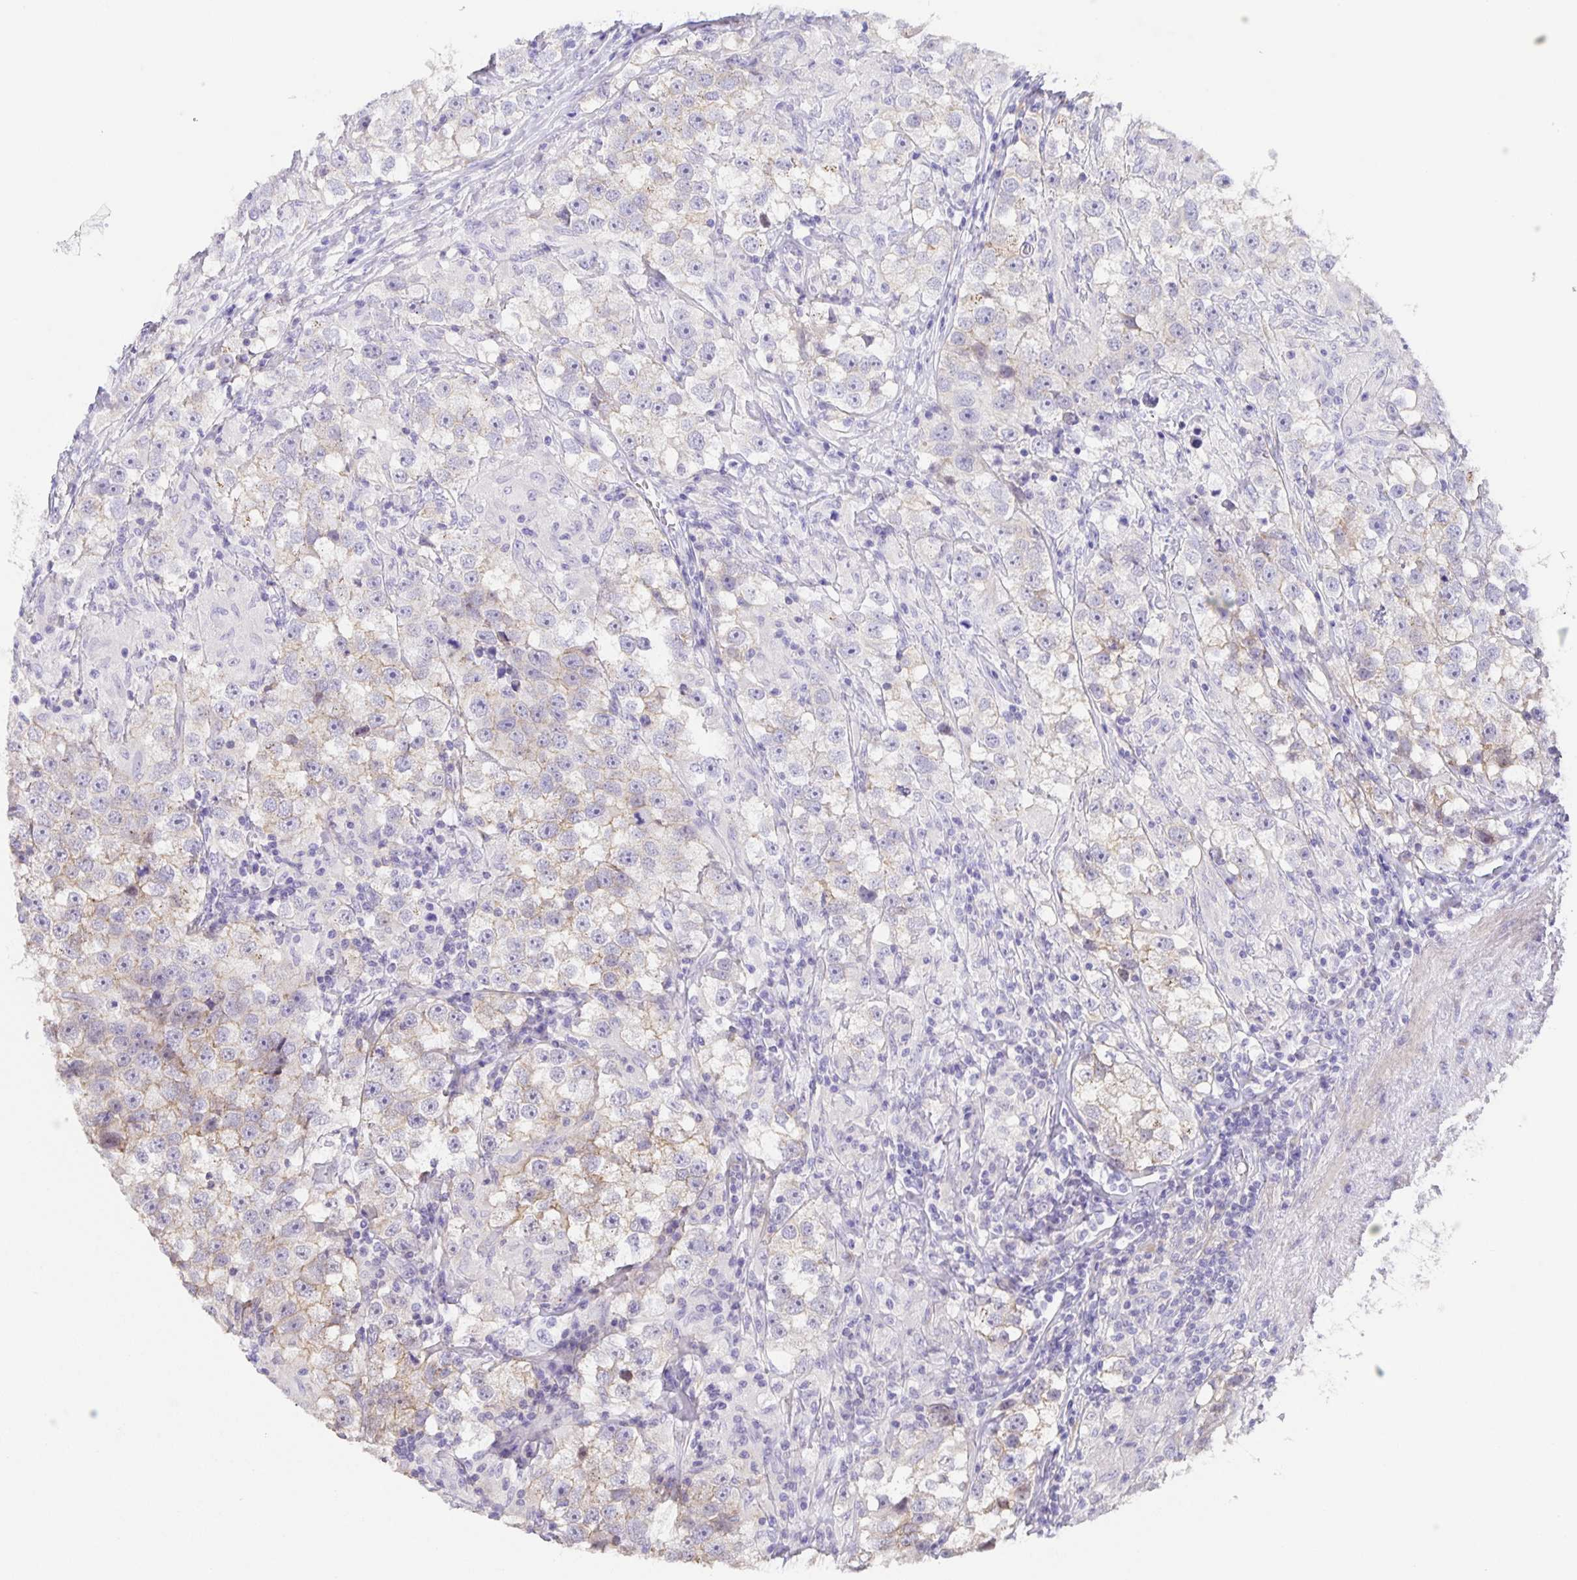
{"staining": {"intensity": "negative", "quantity": "none", "location": "none"}, "tissue": "testis cancer", "cell_type": "Tumor cells", "image_type": "cancer", "snomed": [{"axis": "morphology", "description": "Seminoma, NOS"}, {"axis": "topography", "description": "Testis"}], "caption": "Micrograph shows no protein positivity in tumor cells of testis seminoma tissue.", "gene": "PRR36", "patient": {"sex": "male", "age": 46}}